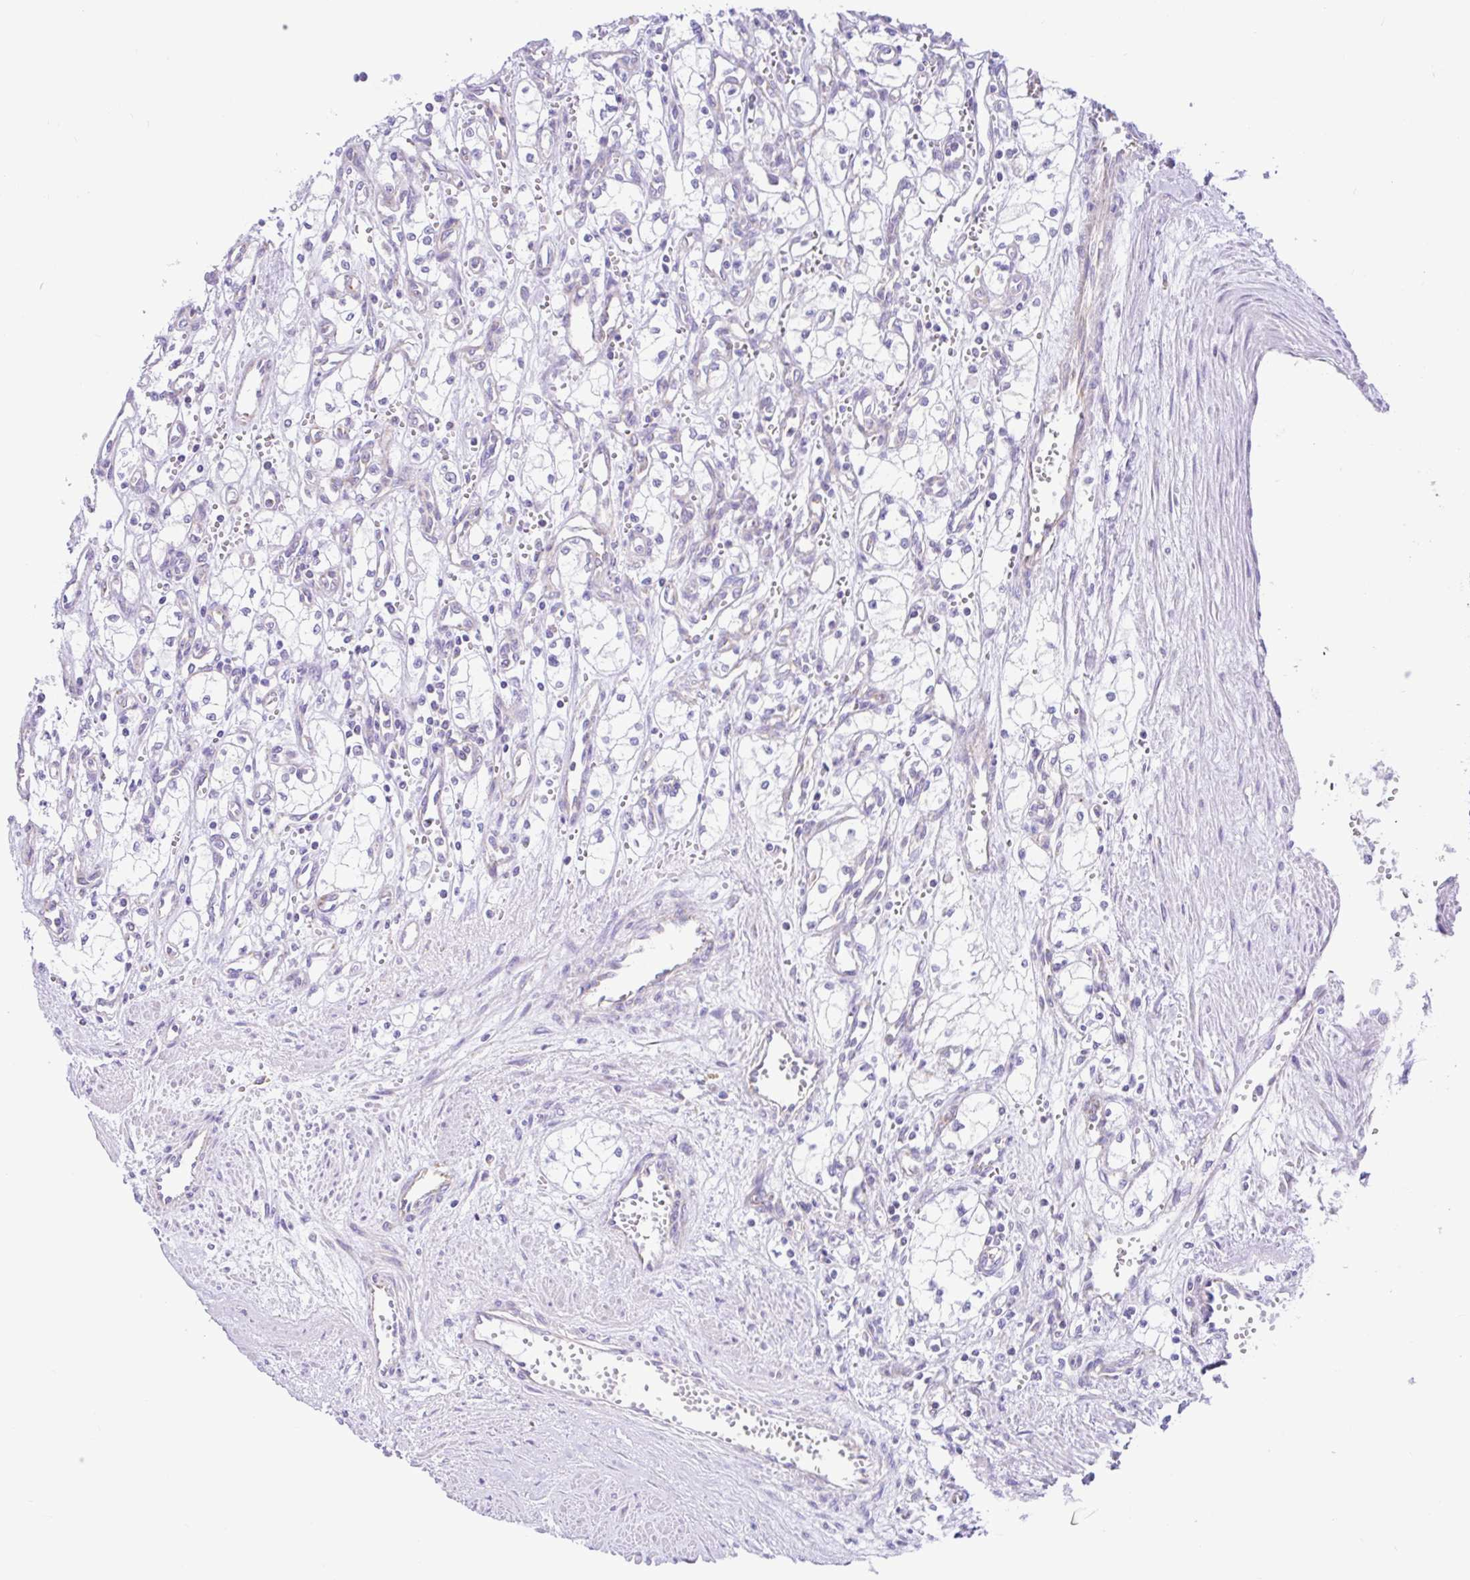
{"staining": {"intensity": "negative", "quantity": "none", "location": "none"}, "tissue": "renal cancer", "cell_type": "Tumor cells", "image_type": "cancer", "snomed": [{"axis": "morphology", "description": "Adenocarcinoma, NOS"}, {"axis": "topography", "description": "Kidney"}], "caption": "There is no significant positivity in tumor cells of renal cancer (adenocarcinoma).", "gene": "NDUFS2", "patient": {"sex": "male", "age": 59}}